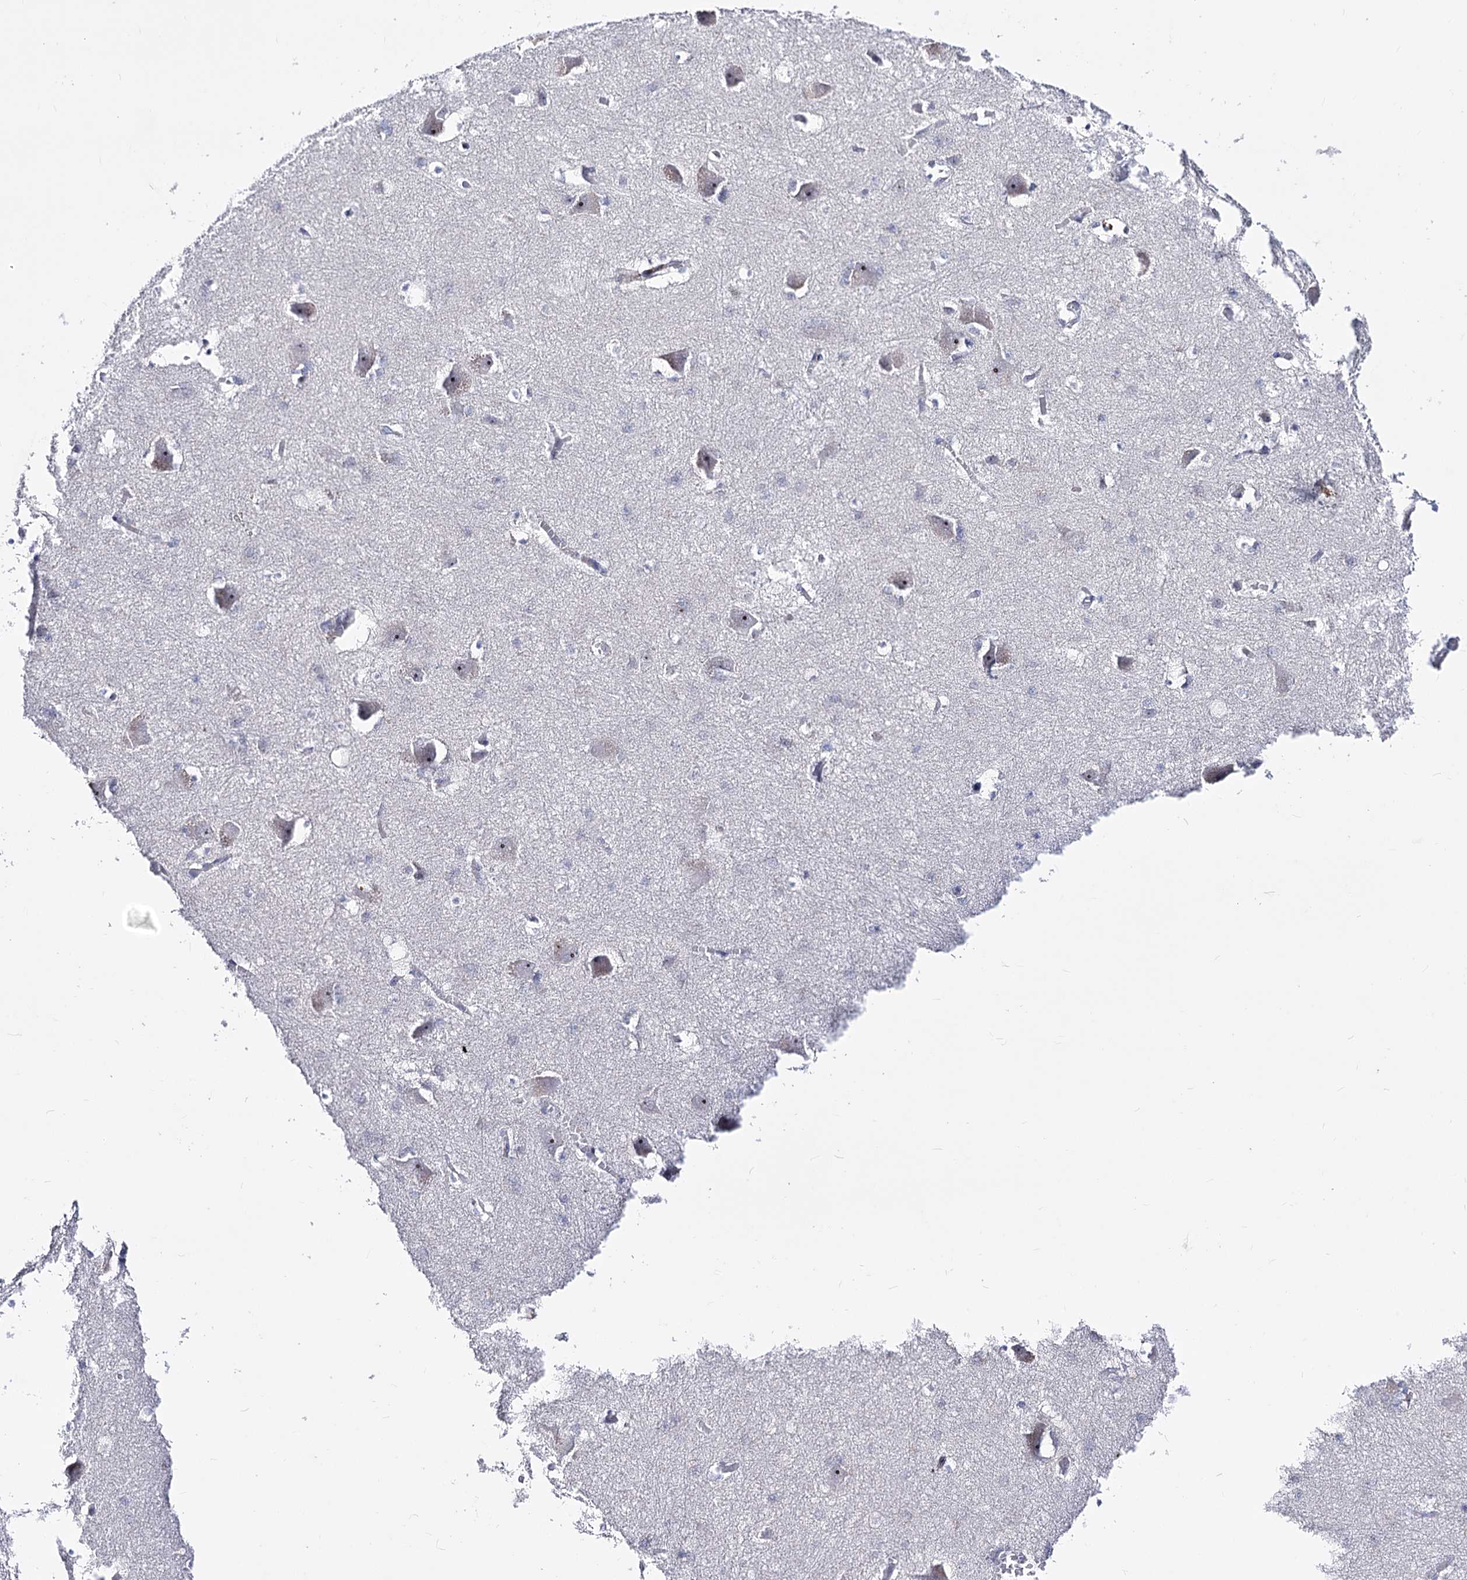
{"staining": {"intensity": "negative", "quantity": "none", "location": "none"}, "tissue": "caudate", "cell_type": "Glial cells", "image_type": "normal", "snomed": [{"axis": "morphology", "description": "Normal tissue, NOS"}, {"axis": "topography", "description": "Lateral ventricle wall"}], "caption": "Glial cells are negative for protein expression in normal human caudate. (DAB (3,3'-diaminobenzidine) IHC with hematoxylin counter stain).", "gene": "PCGF5", "patient": {"sex": "male", "age": 37}}